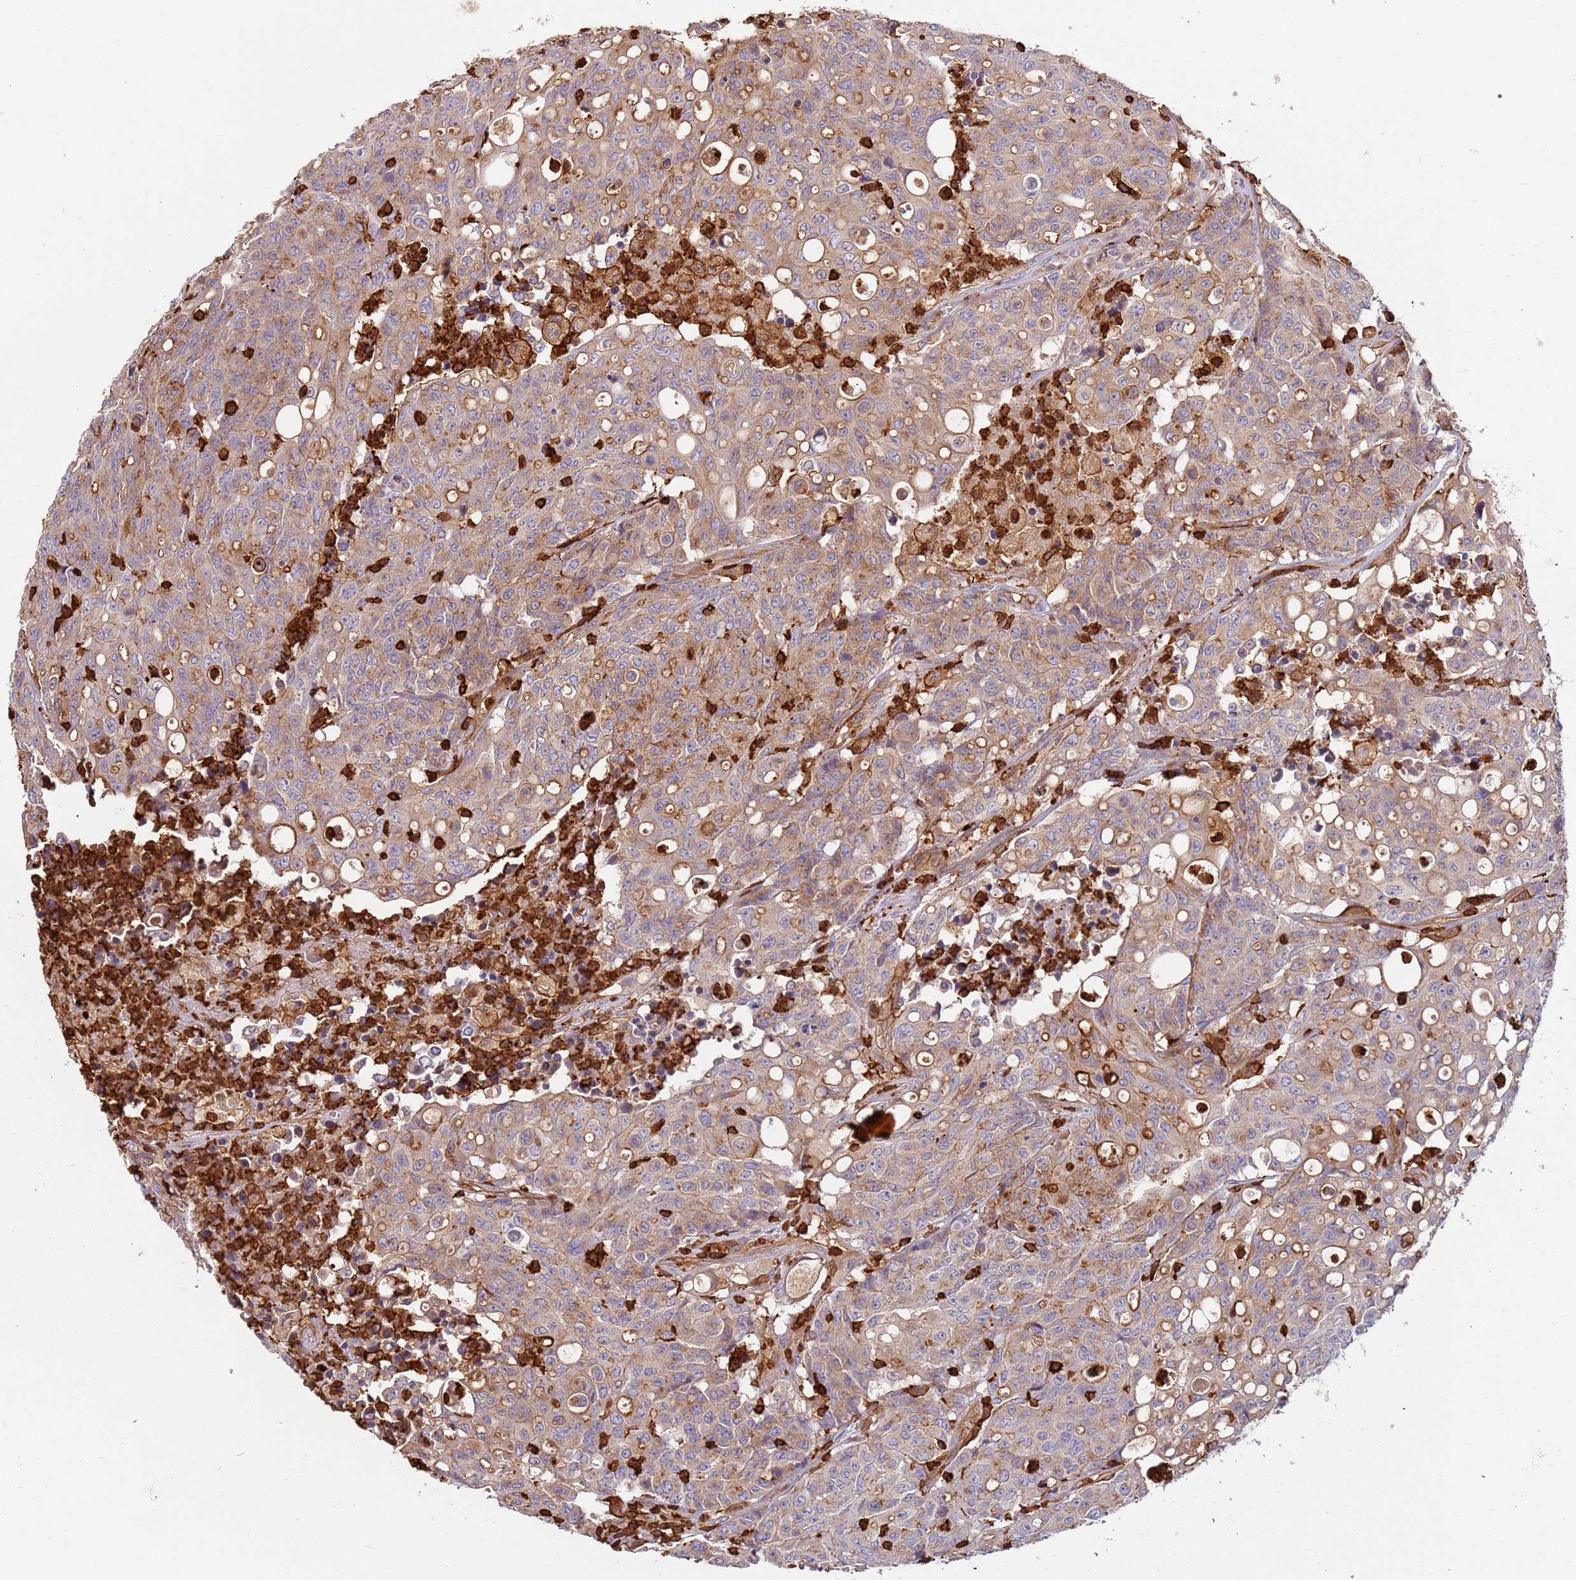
{"staining": {"intensity": "moderate", "quantity": "<25%", "location": "cytoplasmic/membranous"}, "tissue": "colorectal cancer", "cell_type": "Tumor cells", "image_type": "cancer", "snomed": [{"axis": "morphology", "description": "Adenocarcinoma, NOS"}, {"axis": "topography", "description": "Colon"}], "caption": "Immunohistochemical staining of human colorectal cancer (adenocarcinoma) reveals moderate cytoplasmic/membranous protein positivity in about <25% of tumor cells.", "gene": "OR6P1", "patient": {"sex": "male", "age": 51}}